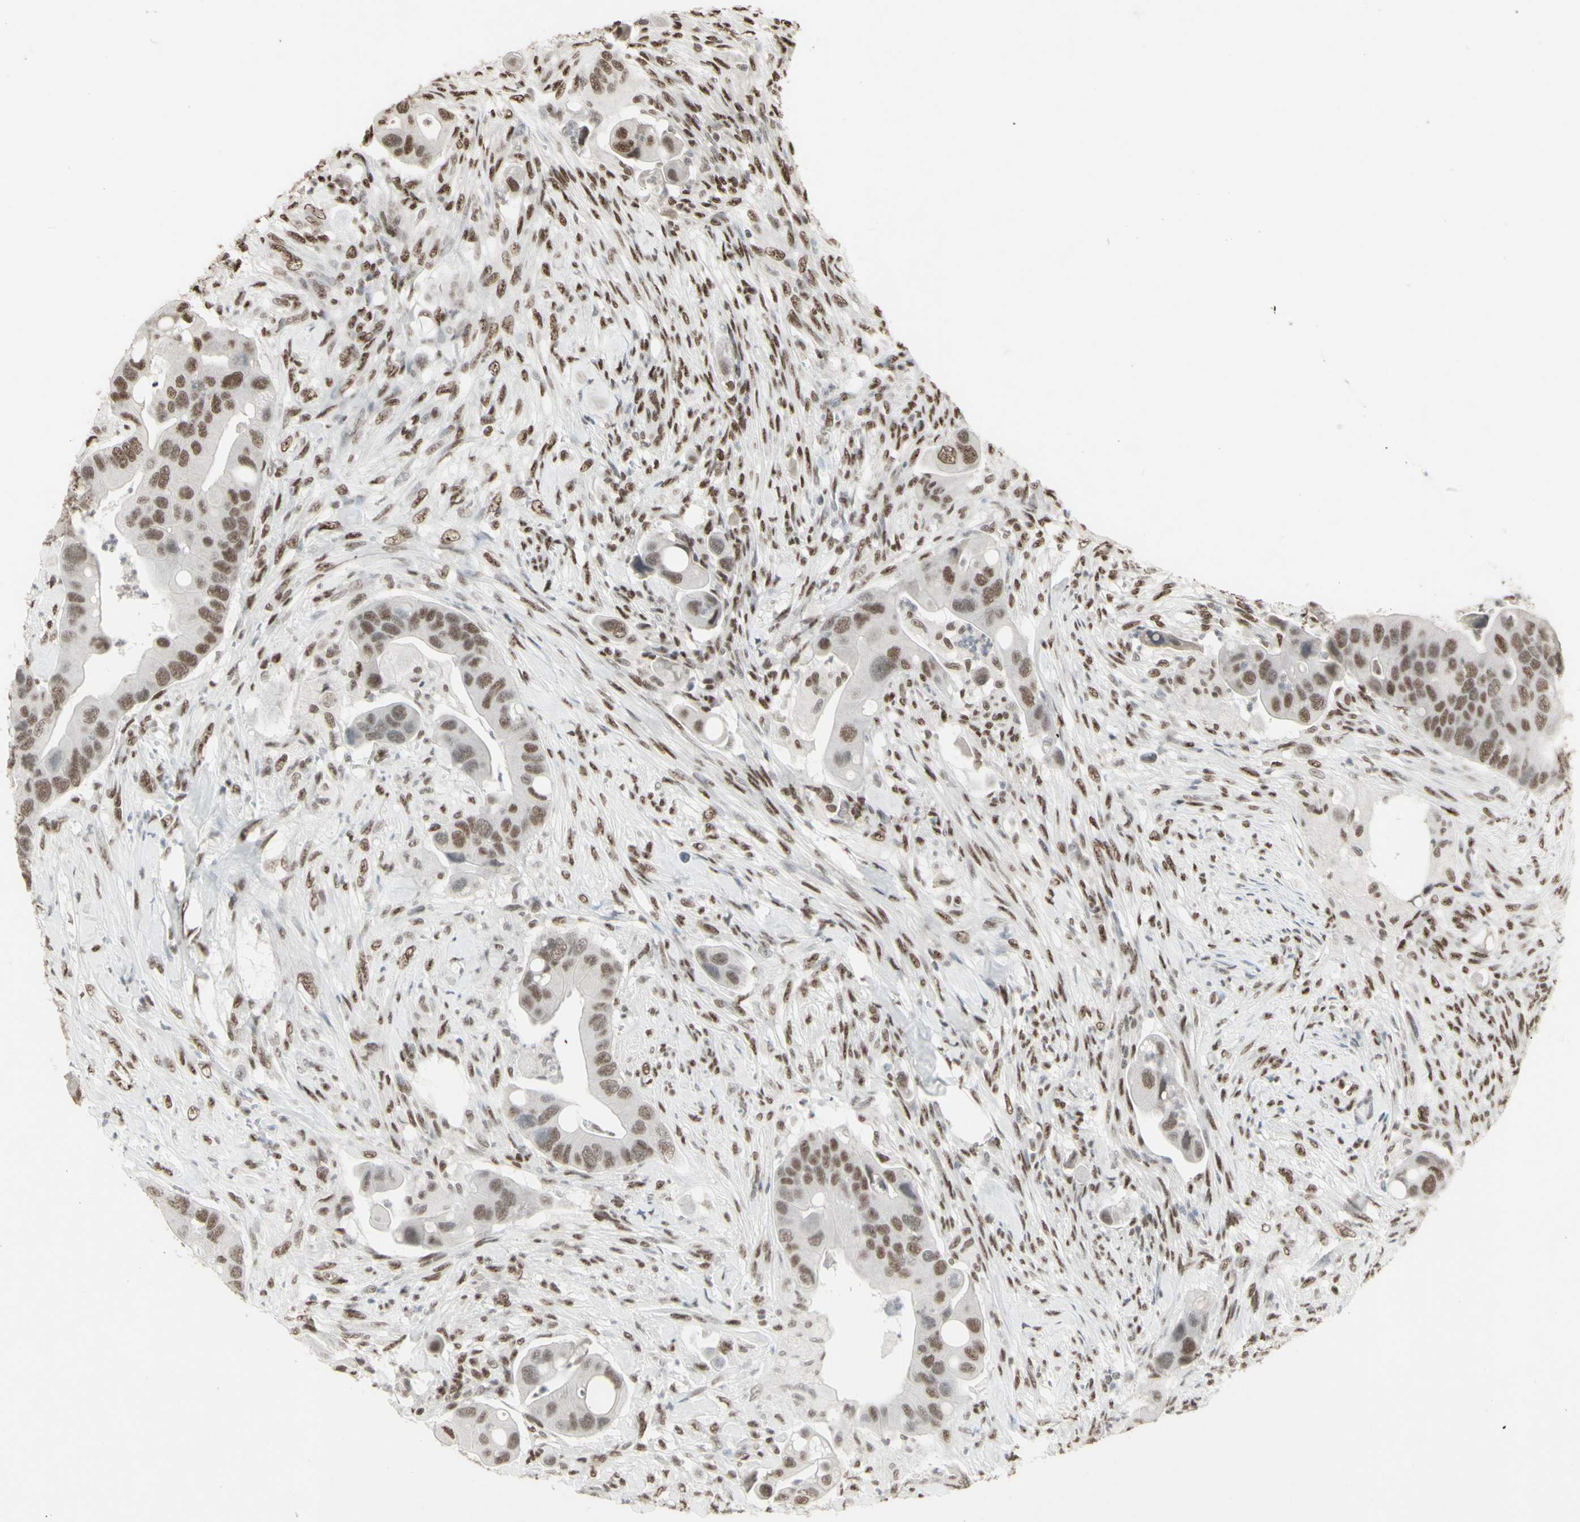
{"staining": {"intensity": "moderate", "quantity": ">75%", "location": "nuclear"}, "tissue": "colorectal cancer", "cell_type": "Tumor cells", "image_type": "cancer", "snomed": [{"axis": "morphology", "description": "Adenocarcinoma, NOS"}, {"axis": "topography", "description": "Rectum"}], "caption": "A high-resolution image shows immunohistochemistry (IHC) staining of colorectal cancer, which demonstrates moderate nuclear staining in about >75% of tumor cells.", "gene": "TRIM28", "patient": {"sex": "female", "age": 57}}